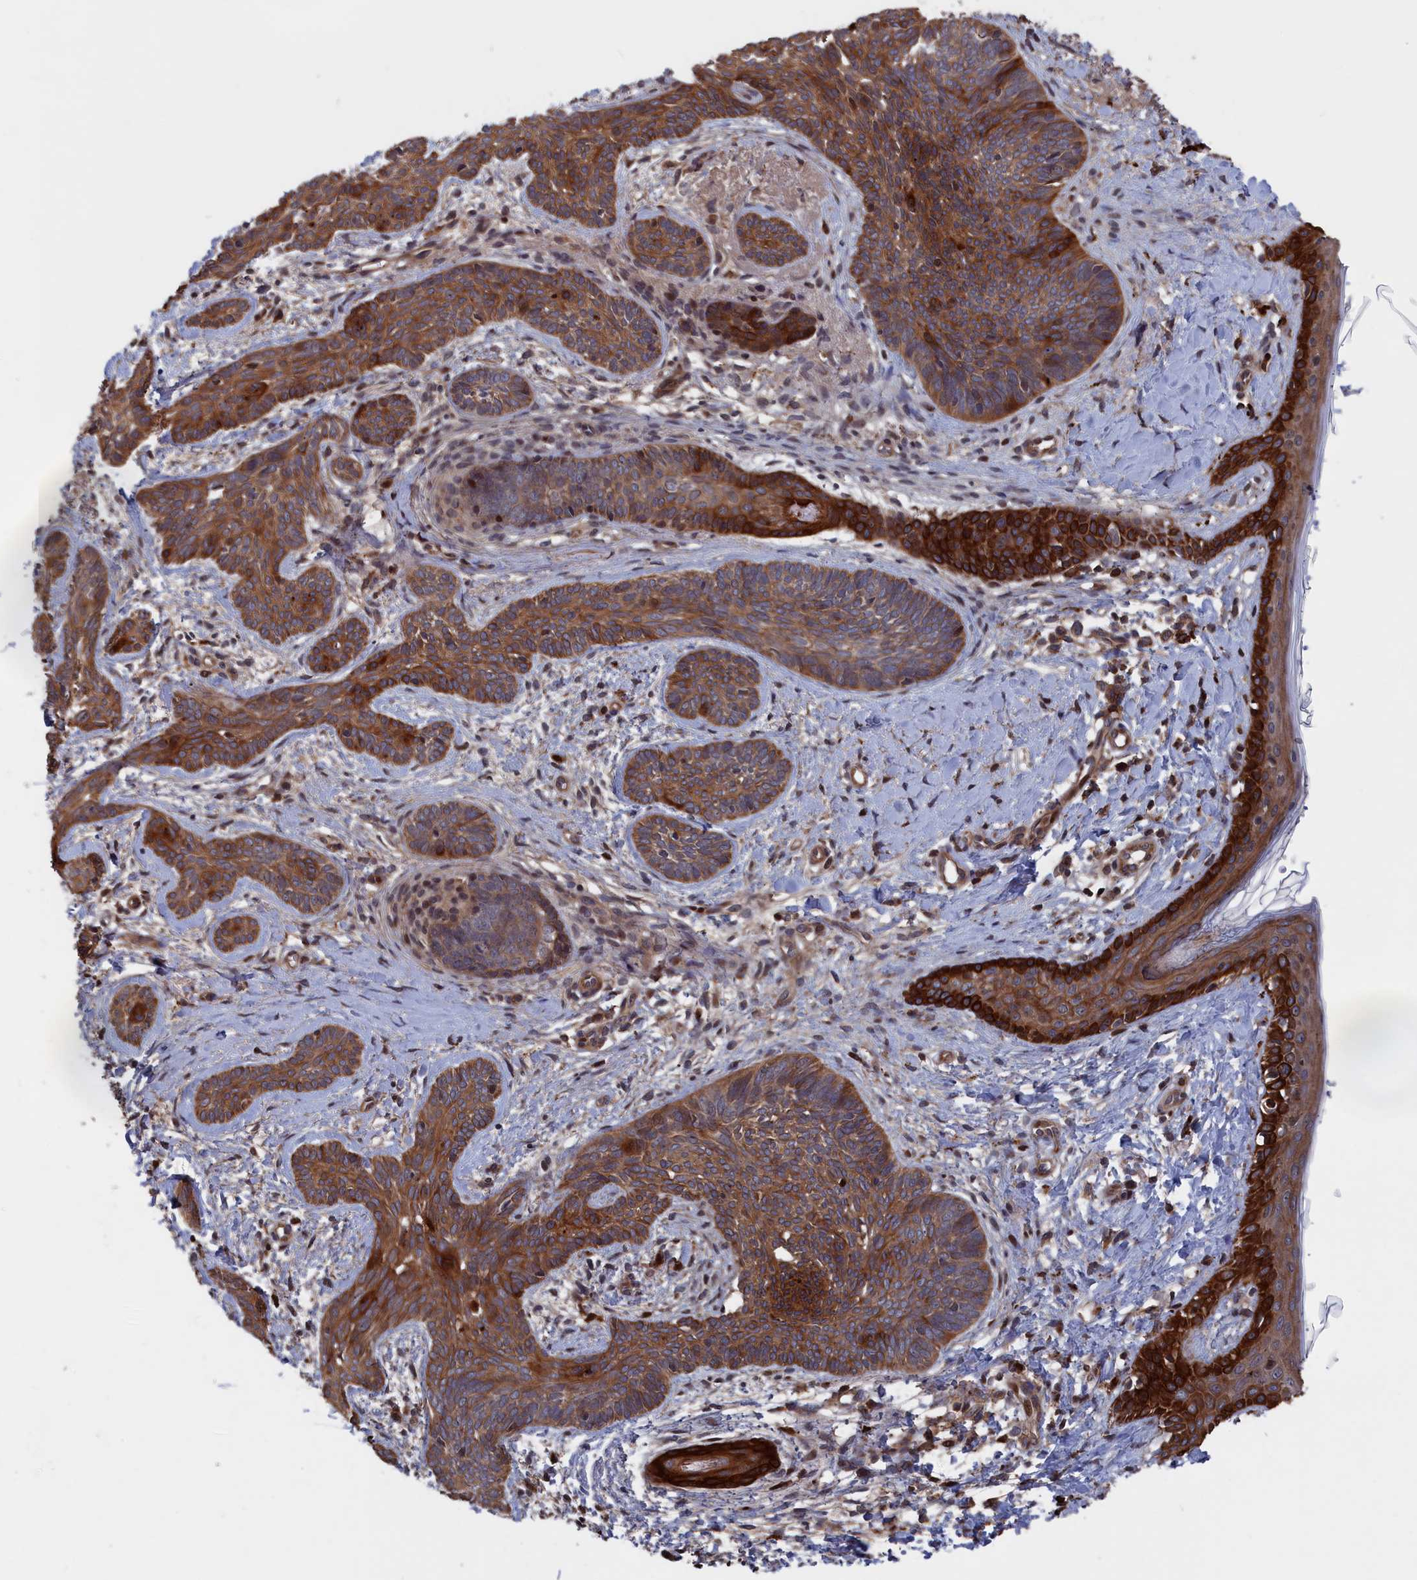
{"staining": {"intensity": "strong", "quantity": "25%-75%", "location": "cytoplasmic/membranous"}, "tissue": "skin cancer", "cell_type": "Tumor cells", "image_type": "cancer", "snomed": [{"axis": "morphology", "description": "Basal cell carcinoma"}, {"axis": "topography", "description": "Skin"}], "caption": "IHC of skin basal cell carcinoma shows high levels of strong cytoplasmic/membranous staining in about 25%-75% of tumor cells.", "gene": "PLA2G15", "patient": {"sex": "female", "age": 81}}